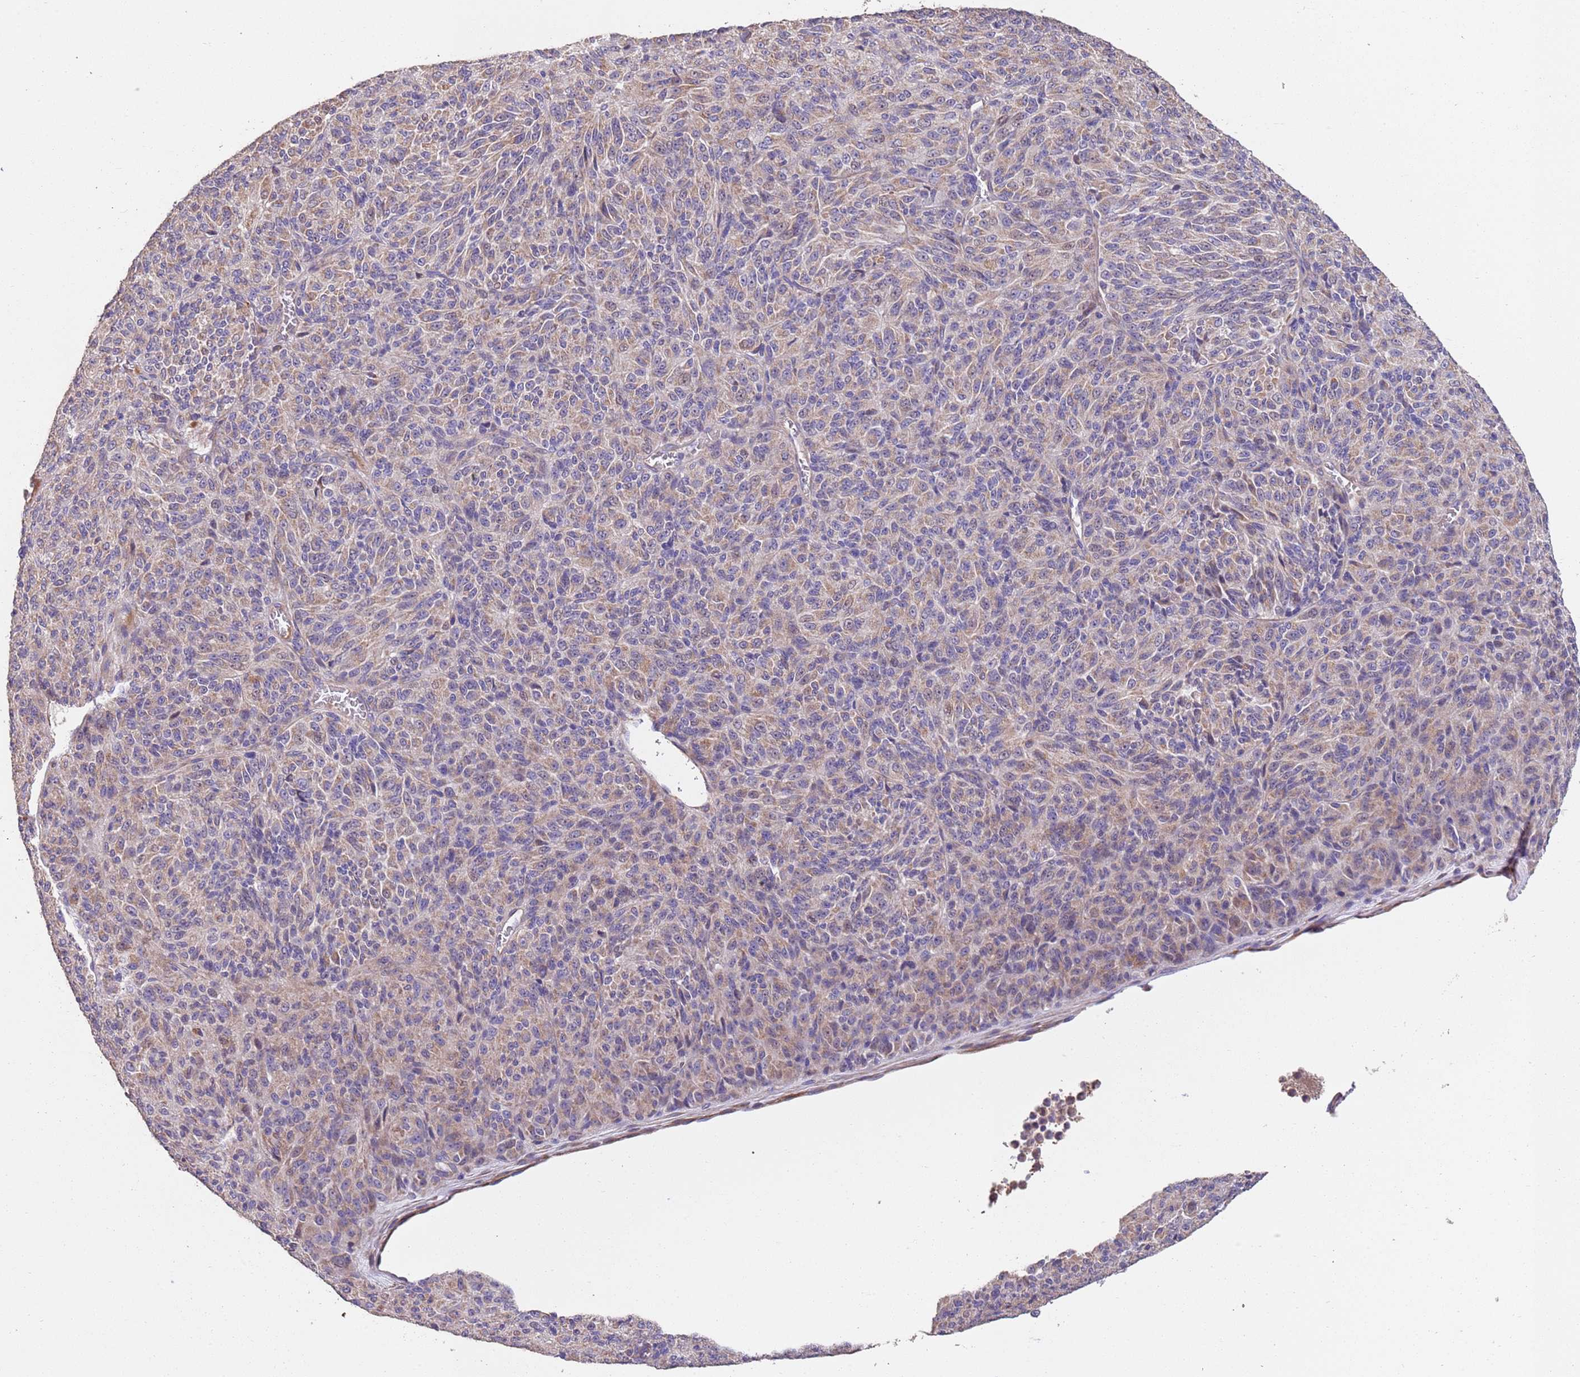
{"staining": {"intensity": "moderate", "quantity": "<25%", "location": "cytoplasmic/membranous"}, "tissue": "melanoma", "cell_type": "Tumor cells", "image_type": "cancer", "snomed": [{"axis": "morphology", "description": "Malignant melanoma, Metastatic site"}, {"axis": "topography", "description": "Brain"}], "caption": "Immunohistochemical staining of human melanoma demonstrates moderate cytoplasmic/membranous protein positivity in about <25% of tumor cells.", "gene": "PIGA", "patient": {"sex": "female", "age": 56}}